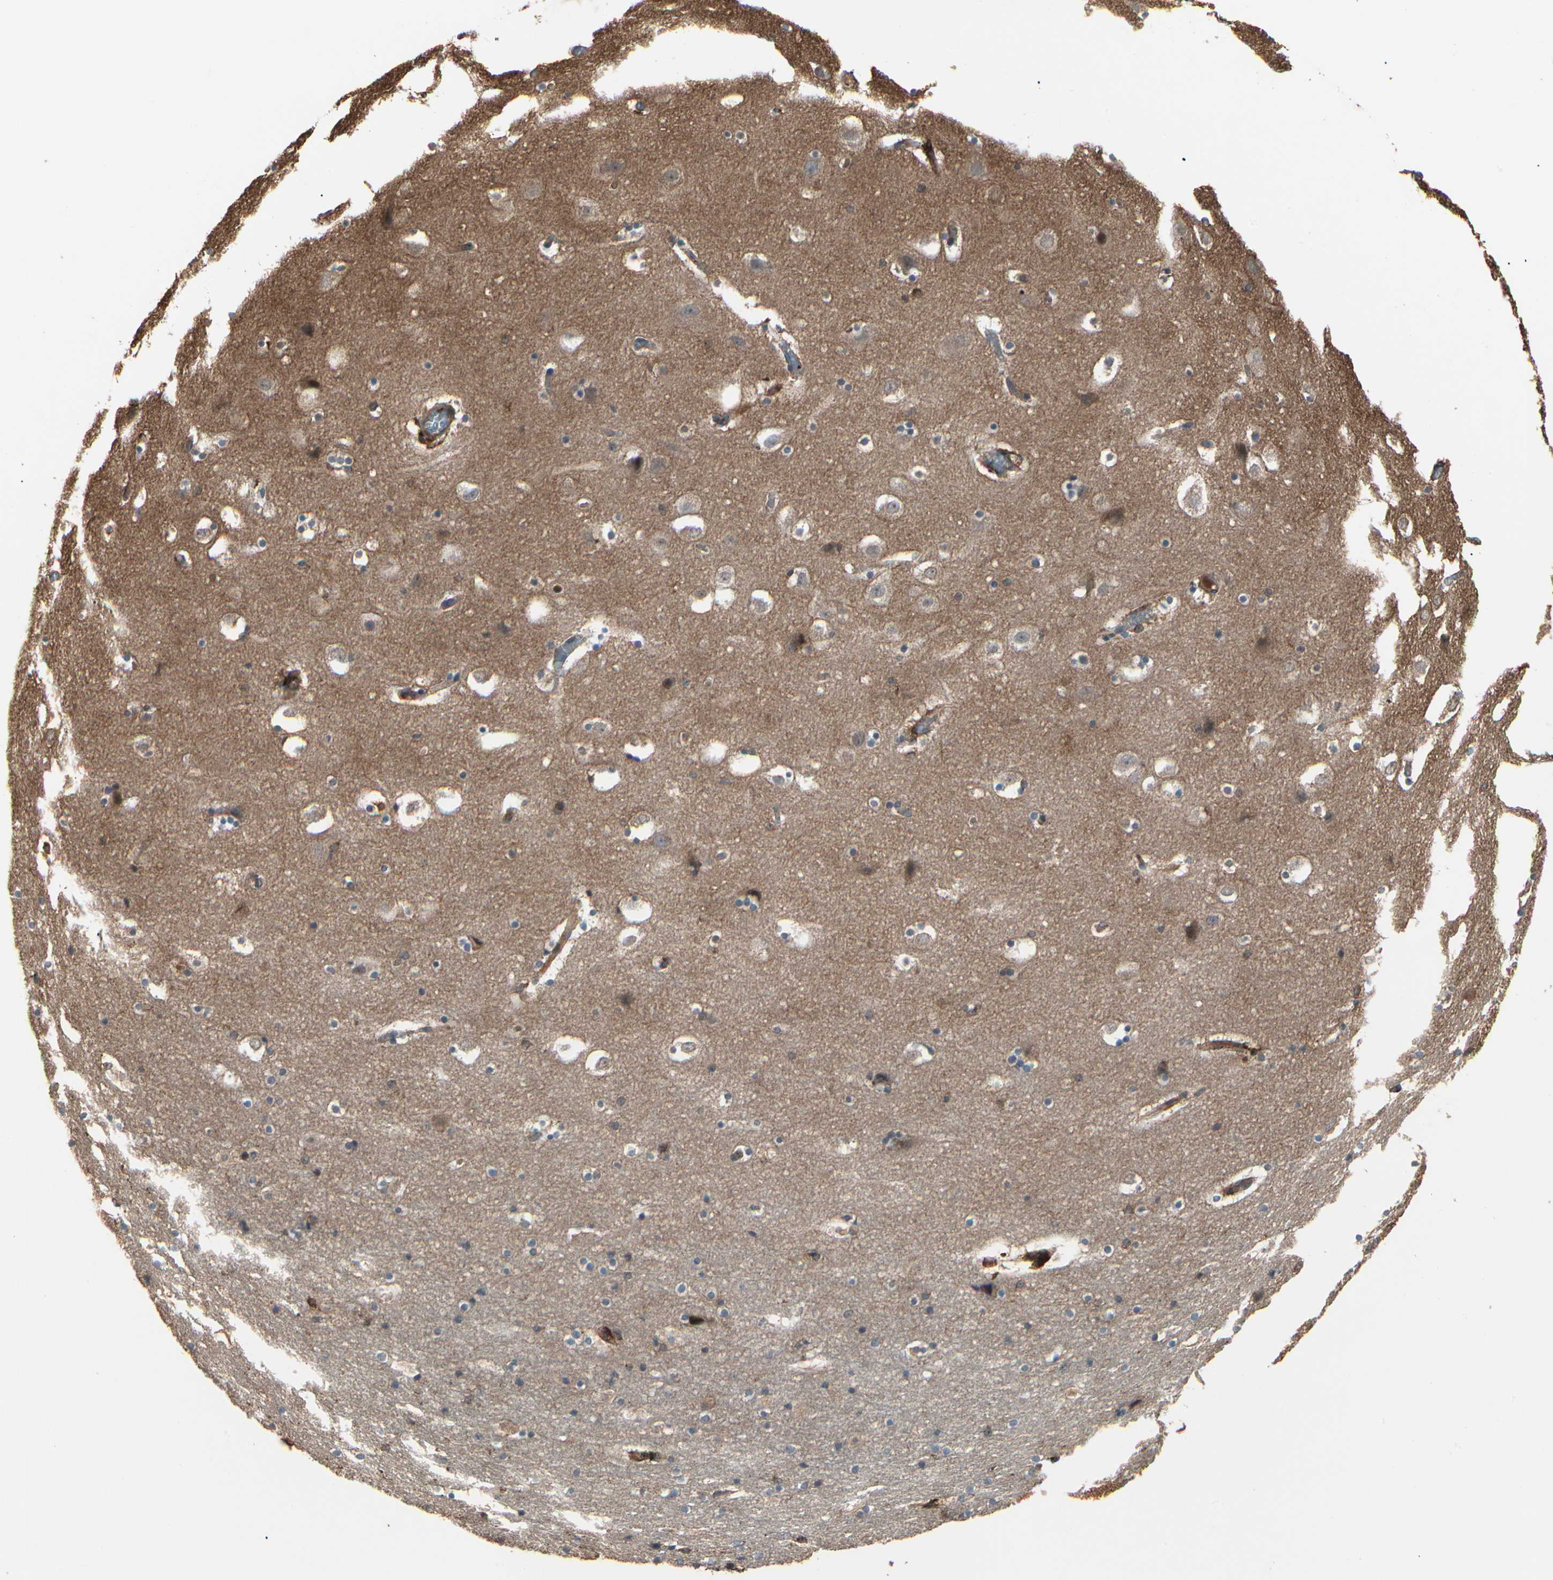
{"staining": {"intensity": "moderate", "quantity": "<25%", "location": "cytoplasmic/membranous"}, "tissue": "hippocampus", "cell_type": "Glial cells", "image_type": "normal", "snomed": [{"axis": "morphology", "description": "Normal tissue, NOS"}, {"axis": "topography", "description": "Hippocampus"}], "caption": "Hippocampus stained with DAB (3,3'-diaminobenzidine) IHC exhibits low levels of moderate cytoplasmic/membranous staining in approximately <25% of glial cells.", "gene": "MAPK13", "patient": {"sex": "male", "age": 45}}